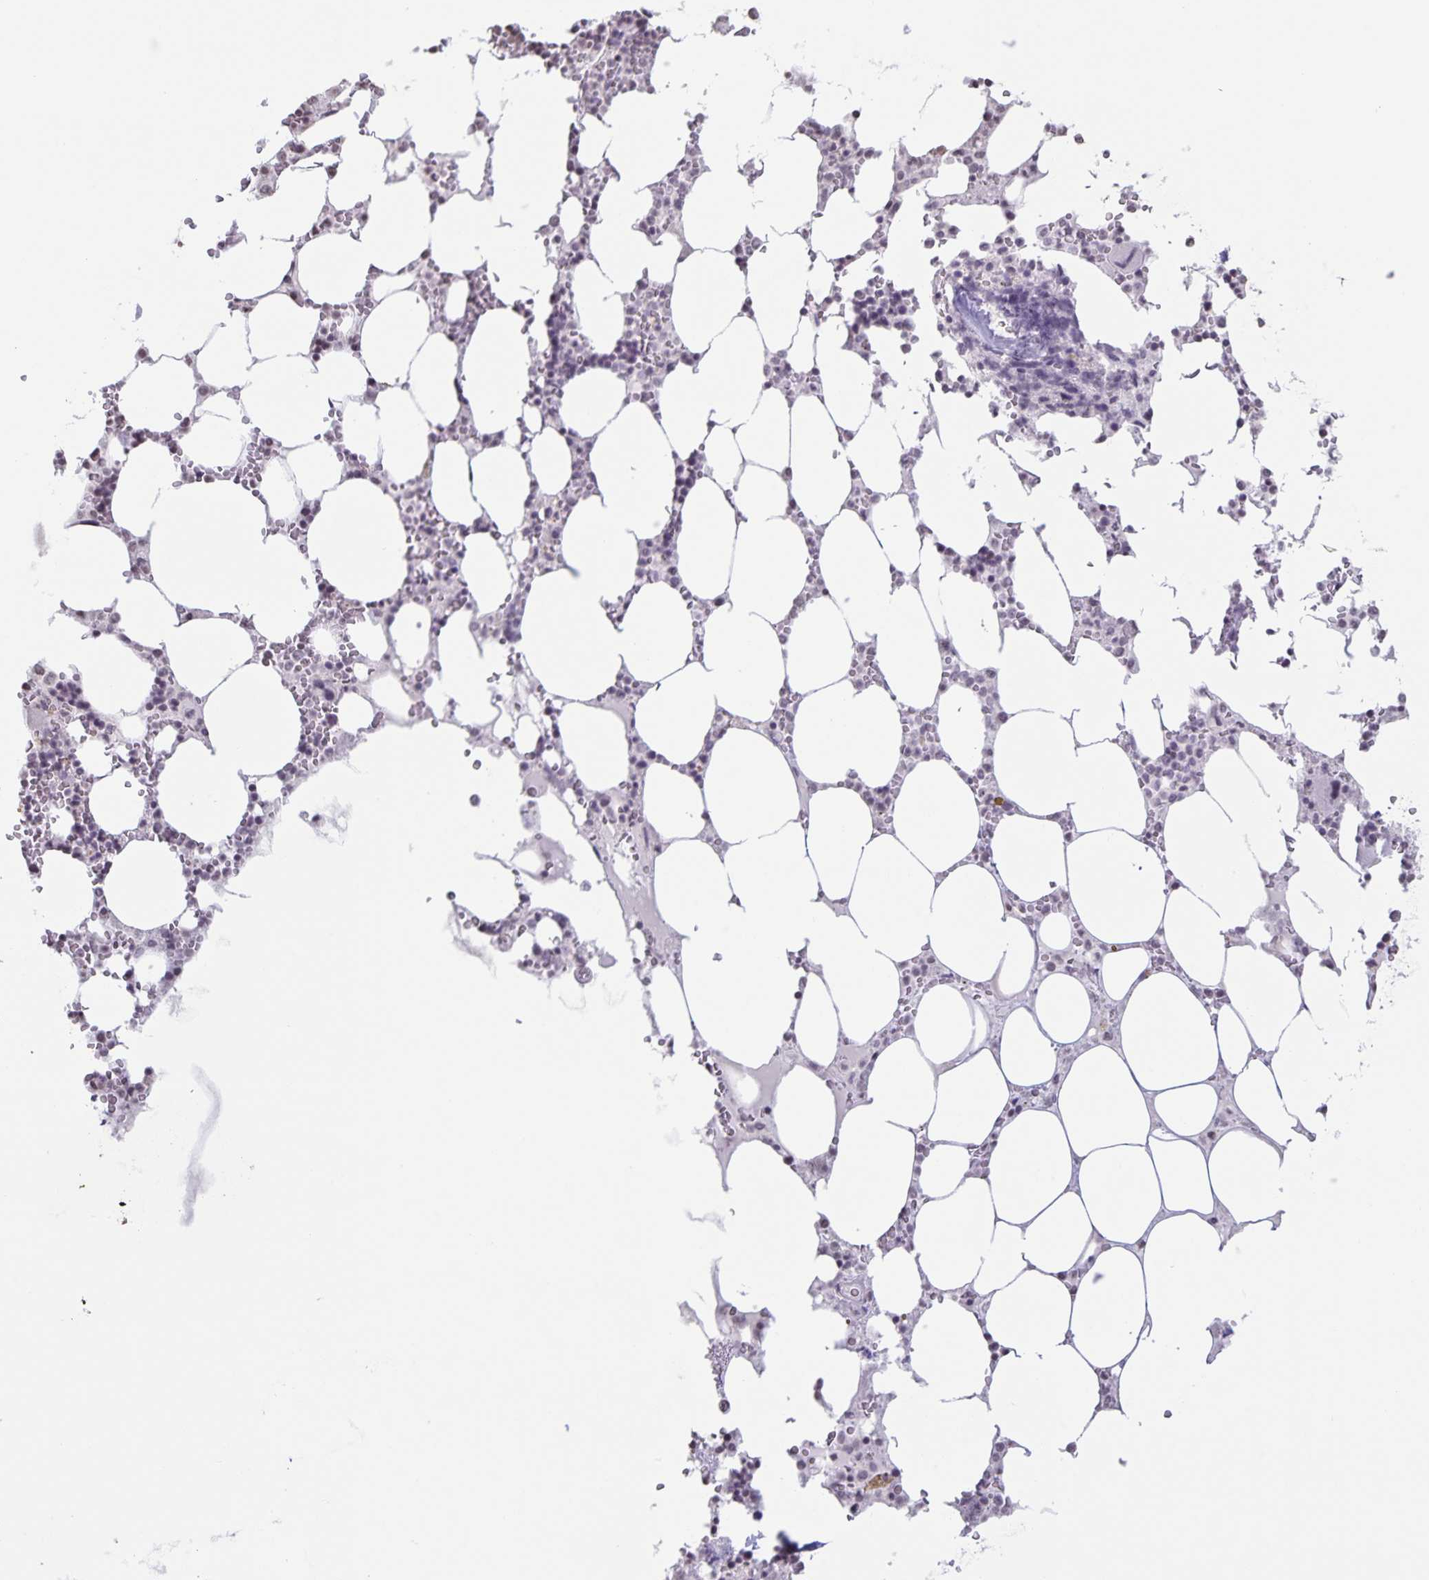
{"staining": {"intensity": "negative", "quantity": "none", "location": "none"}, "tissue": "bone marrow", "cell_type": "Hematopoietic cells", "image_type": "normal", "snomed": [{"axis": "morphology", "description": "Normal tissue, NOS"}, {"axis": "topography", "description": "Bone marrow"}], "caption": "The immunohistochemistry (IHC) image has no significant expression in hematopoietic cells of bone marrow.", "gene": "AQP4", "patient": {"sex": "male", "age": 64}}